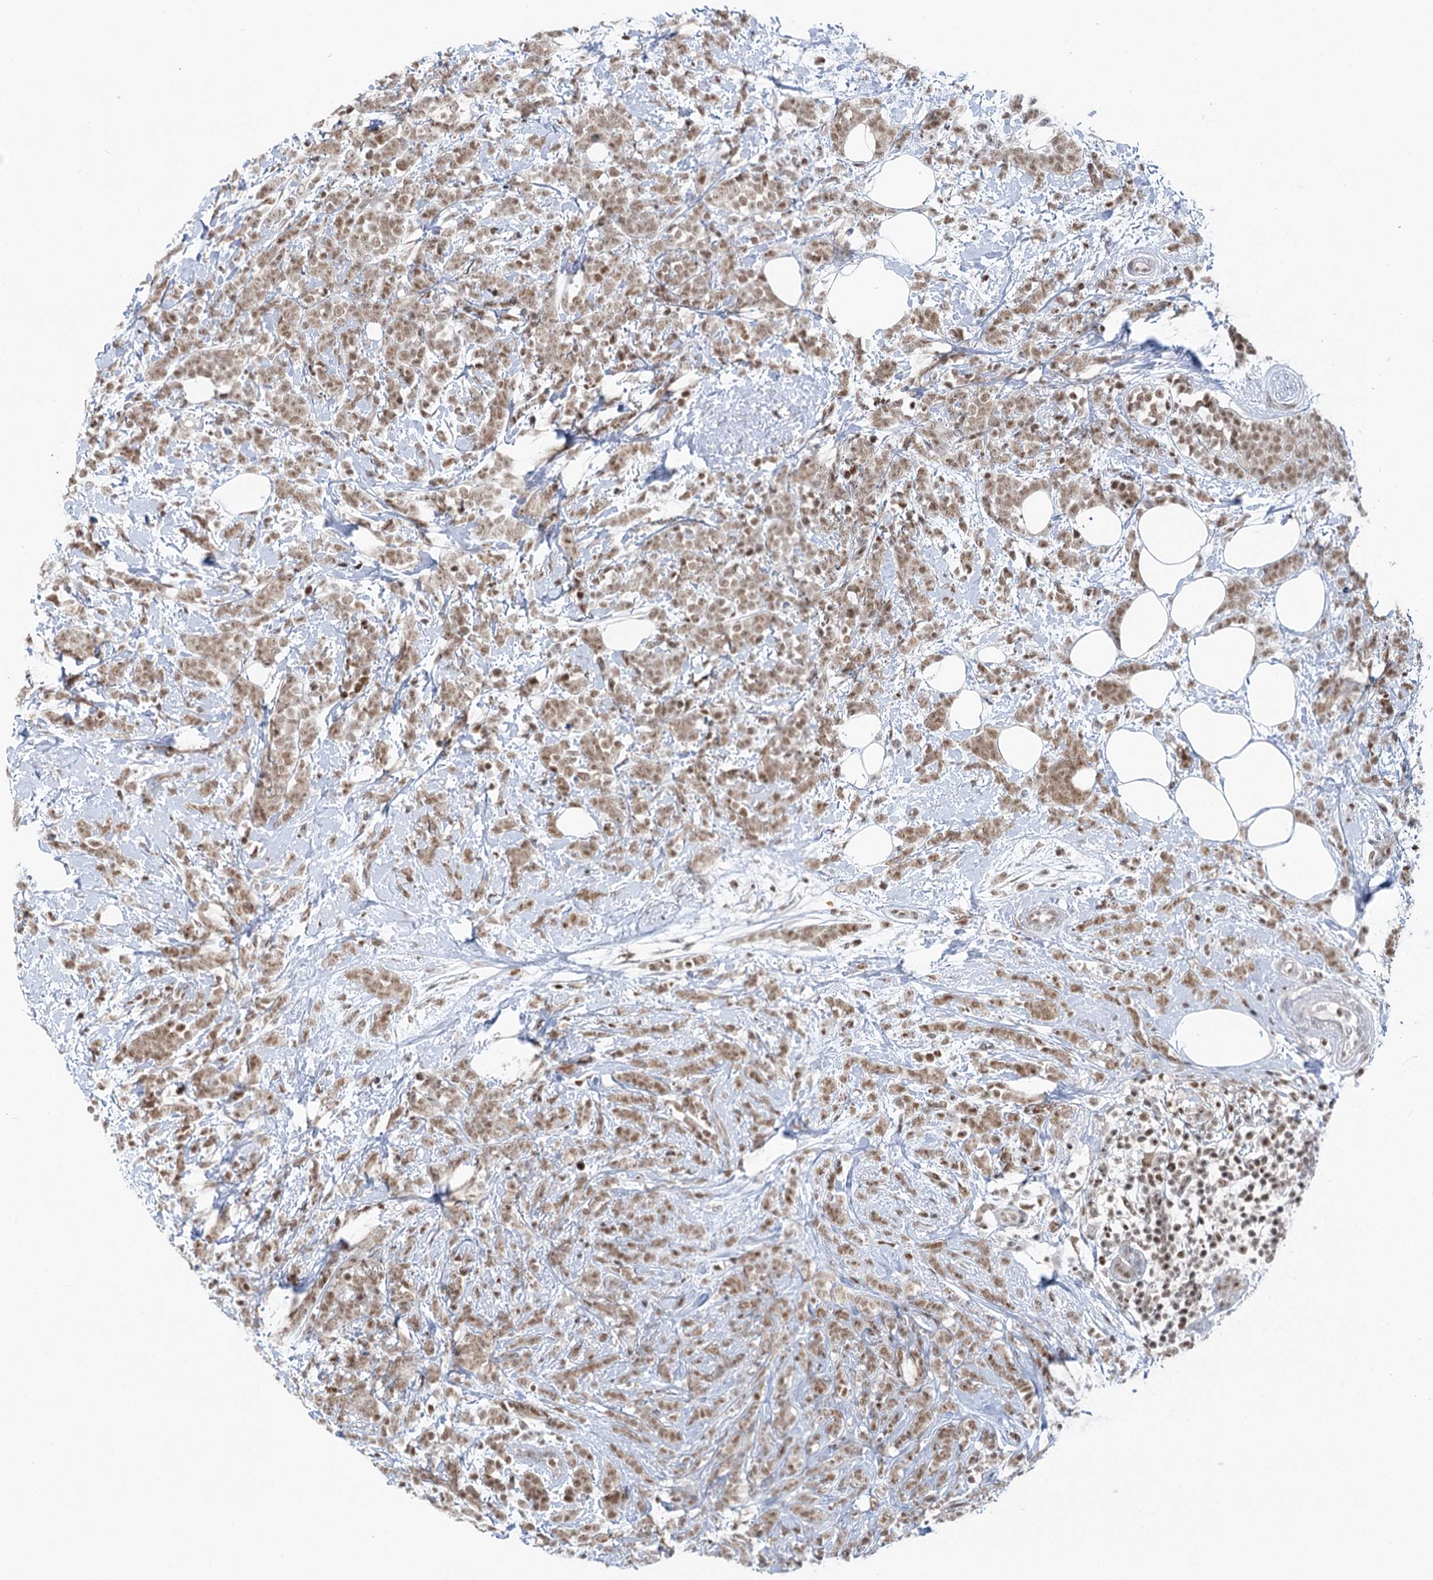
{"staining": {"intensity": "moderate", "quantity": ">75%", "location": "nuclear"}, "tissue": "breast cancer", "cell_type": "Tumor cells", "image_type": "cancer", "snomed": [{"axis": "morphology", "description": "Lobular carcinoma"}, {"axis": "topography", "description": "Breast"}], "caption": "Tumor cells demonstrate moderate nuclear staining in approximately >75% of cells in lobular carcinoma (breast).", "gene": "PDS5A", "patient": {"sex": "female", "age": 58}}